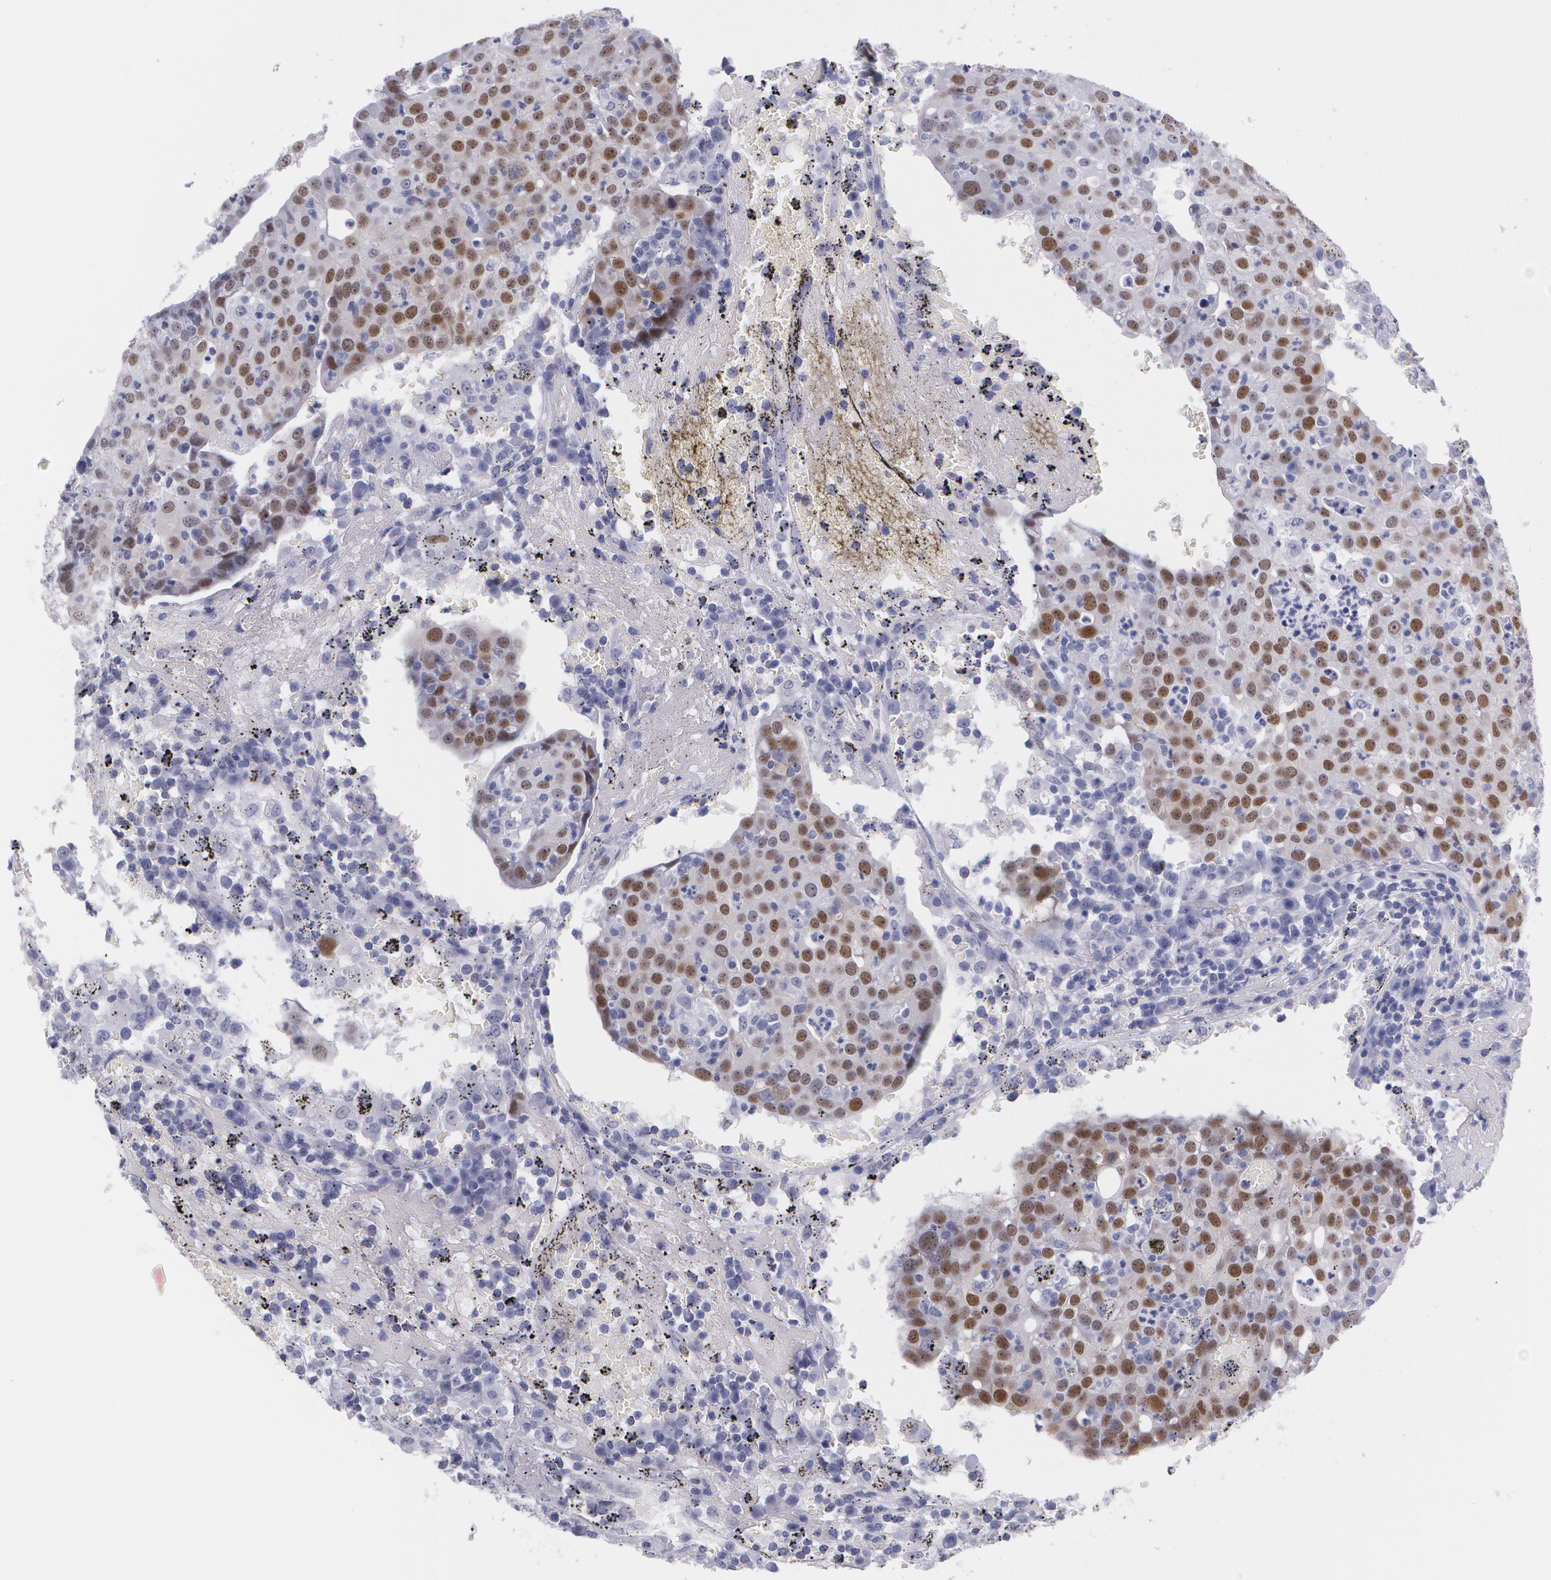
{"staining": {"intensity": "moderate", "quantity": ">75%", "location": "nuclear"}, "tissue": "head and neck cancer", "cell_type": "Tumor cells", "image_type": "cancer", "snomed": [{"axis": "morphology", "description": "Adenocarcinoma, NOS"}, {"axis": "topography", "description": "Salivary gland"}, {"axis": "topography", "description": "Head-Neck"}], "caption": "An IHC micrograph of neoplastic tissue is shown. Protein staining in brown highlights moderate nuclear positivity in head and neck adenocarcinoma within tumor cells.", "gene": "TP53", "patient": {"sex": "female", "age": 65}}